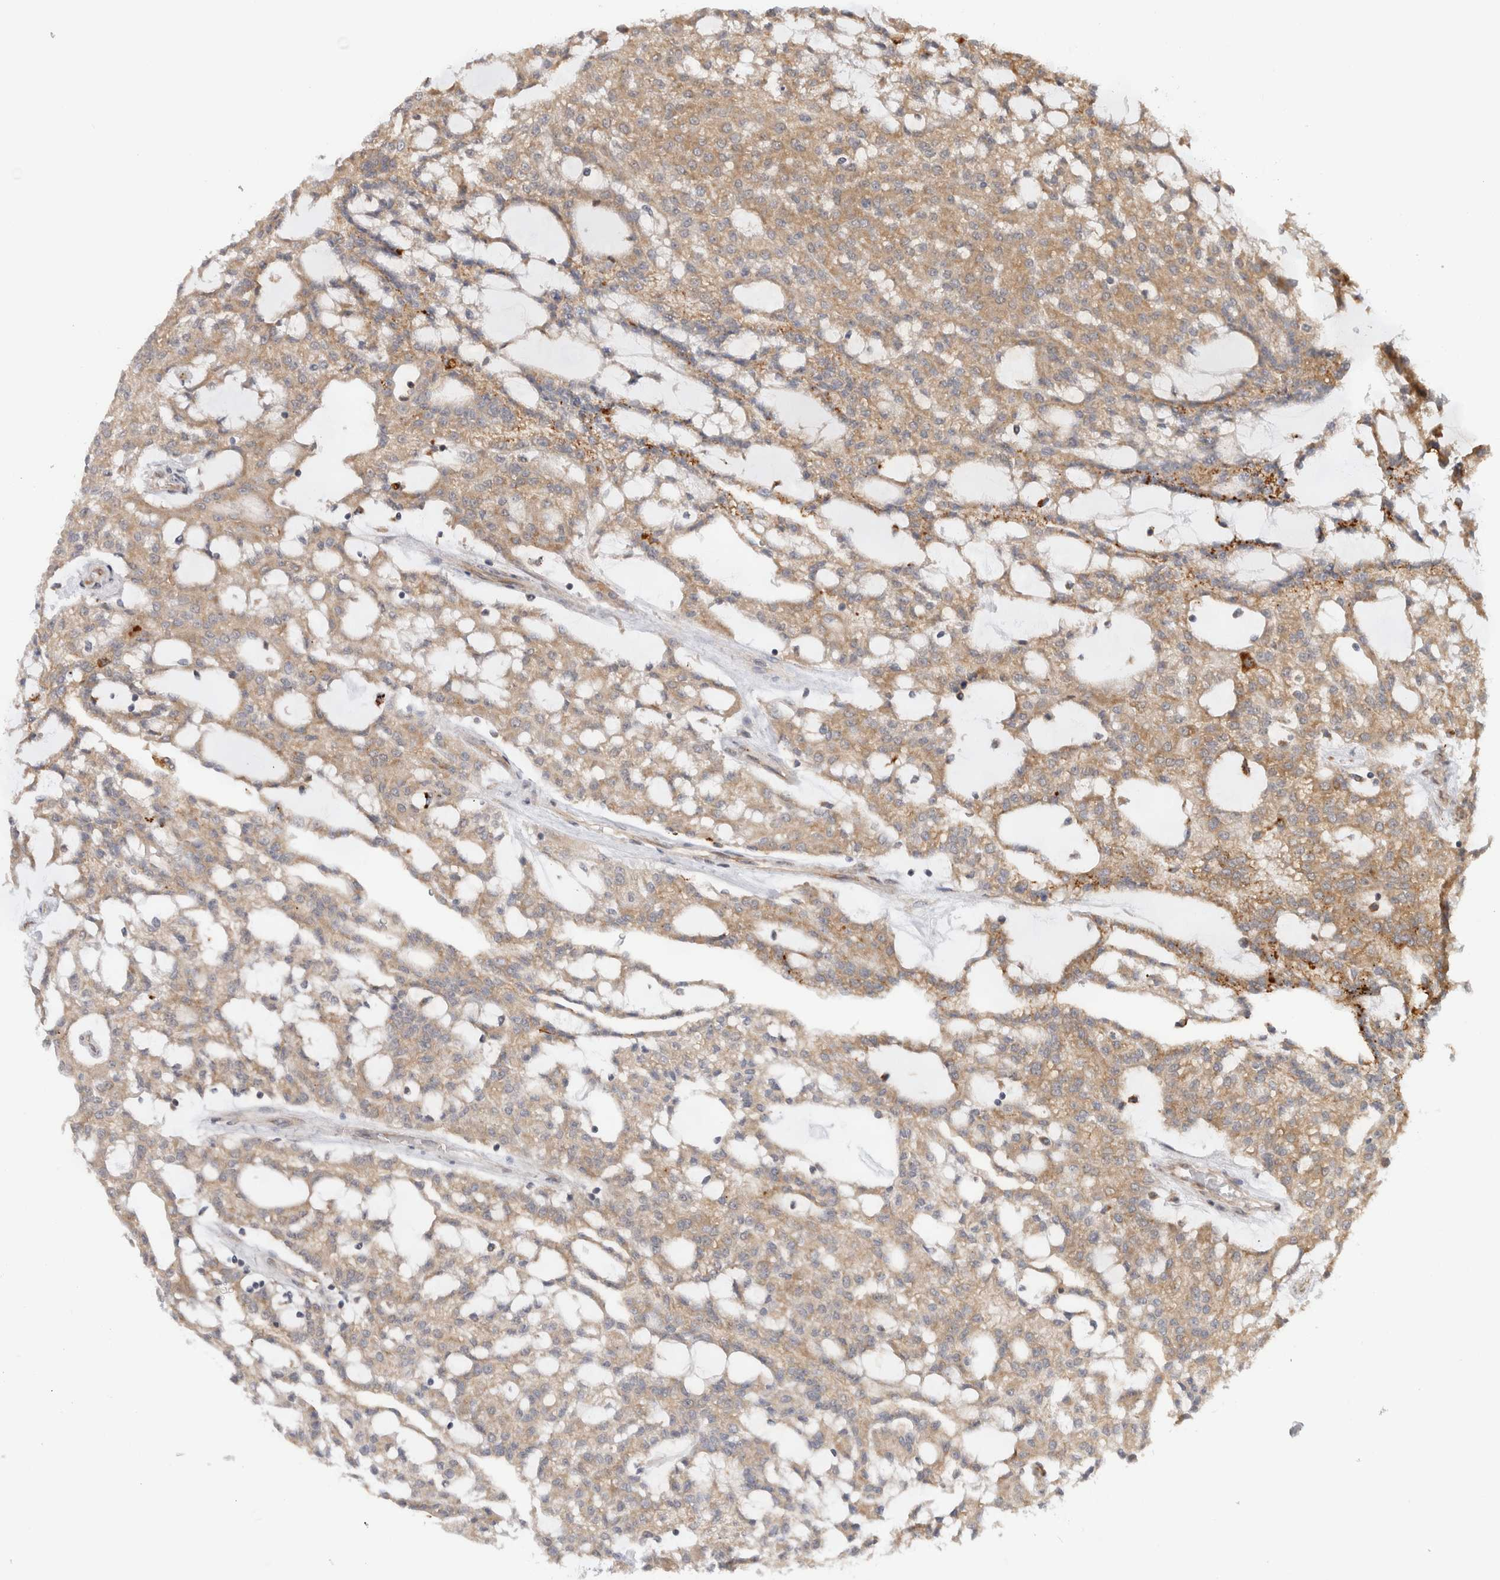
{"staining": {"intensity": "weak", "quantity": ">75%", "location": "cytoplasmic/membranous"}, "tissue": "renal cancer", "cell_type": "Tumor cells", "image_type": "cancer", "snomed": [{"axis": "morphology", "description": "Adenocarcinoma, NOS"}, {"axis": "topography", "description": "Kidney"}], "caption": "Immunohistochemistry (IHC) of human adenocarcinoma (renal) shows low levels of weak cytoplasmic/membranous expression in approximately >75% of tumor cells. (DAB IHC, brown staining for protein, blue staining for nuclei).", "gene": "ACTL9", "patient": {"sex": "male", "age": 63}}